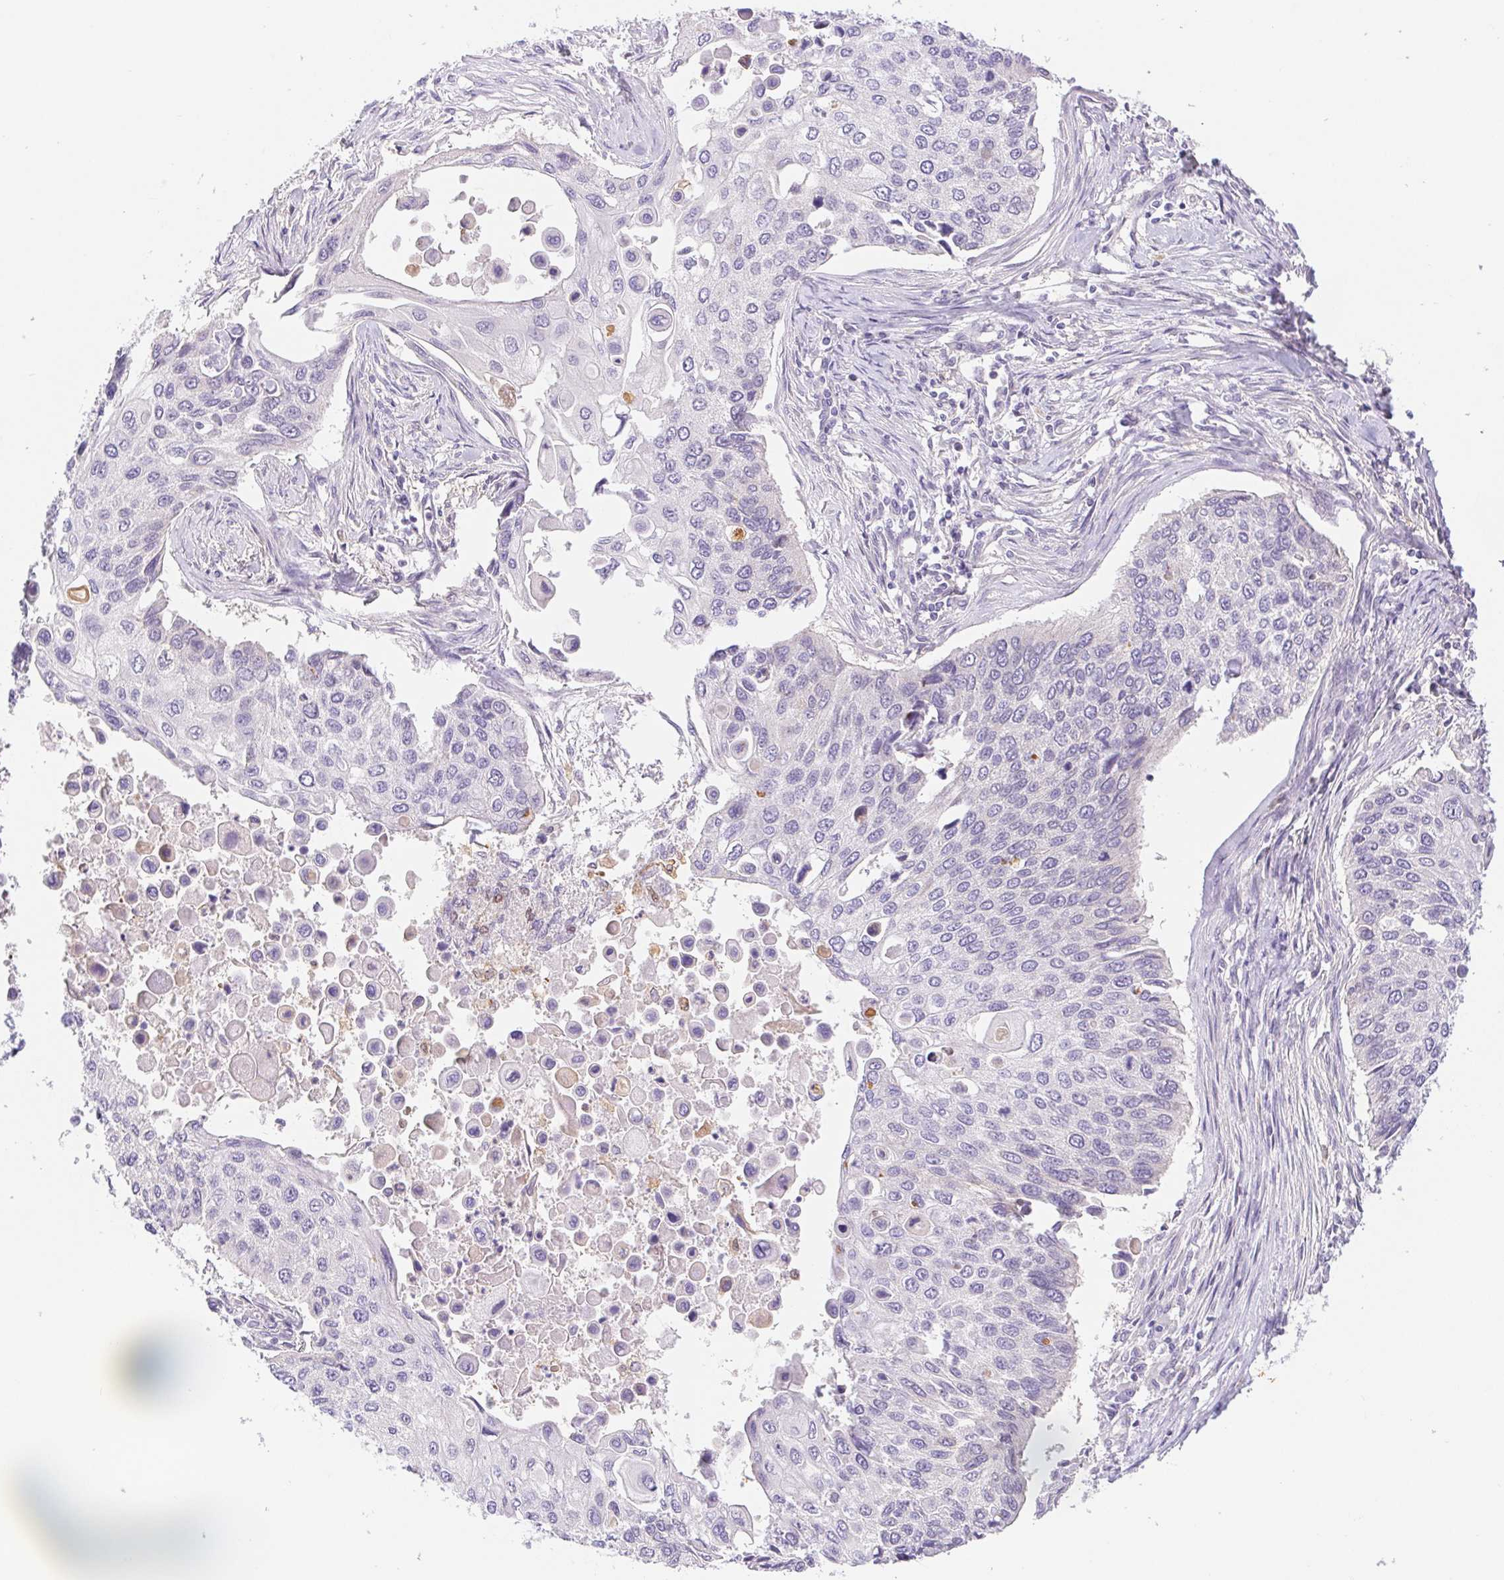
{"staining": {"intensity": "negative", "quantity": "none", "location": "none"}, "tissue": "lung cancer", "cell_type": "Tumor cells", "image_type": "cancer", "snomed": [{"axis": "morphology", "description": "Squamous cell carcinoma, NOS"}, {"axis": "morphology", "description": "Squamous cell carcinoma, metastatic, NOS"}, {"axis": "topography", "description": "Lung"}], "caption": "DAB (3,3'-diaminobenzidine) immunohistochemical staining of human lung metastatic squamous cell carcinoma demonstrates no significant positivity in tumor cells.", "gene": "DYNC2LI1", "patient": {"sex": "male", "age": 63}}